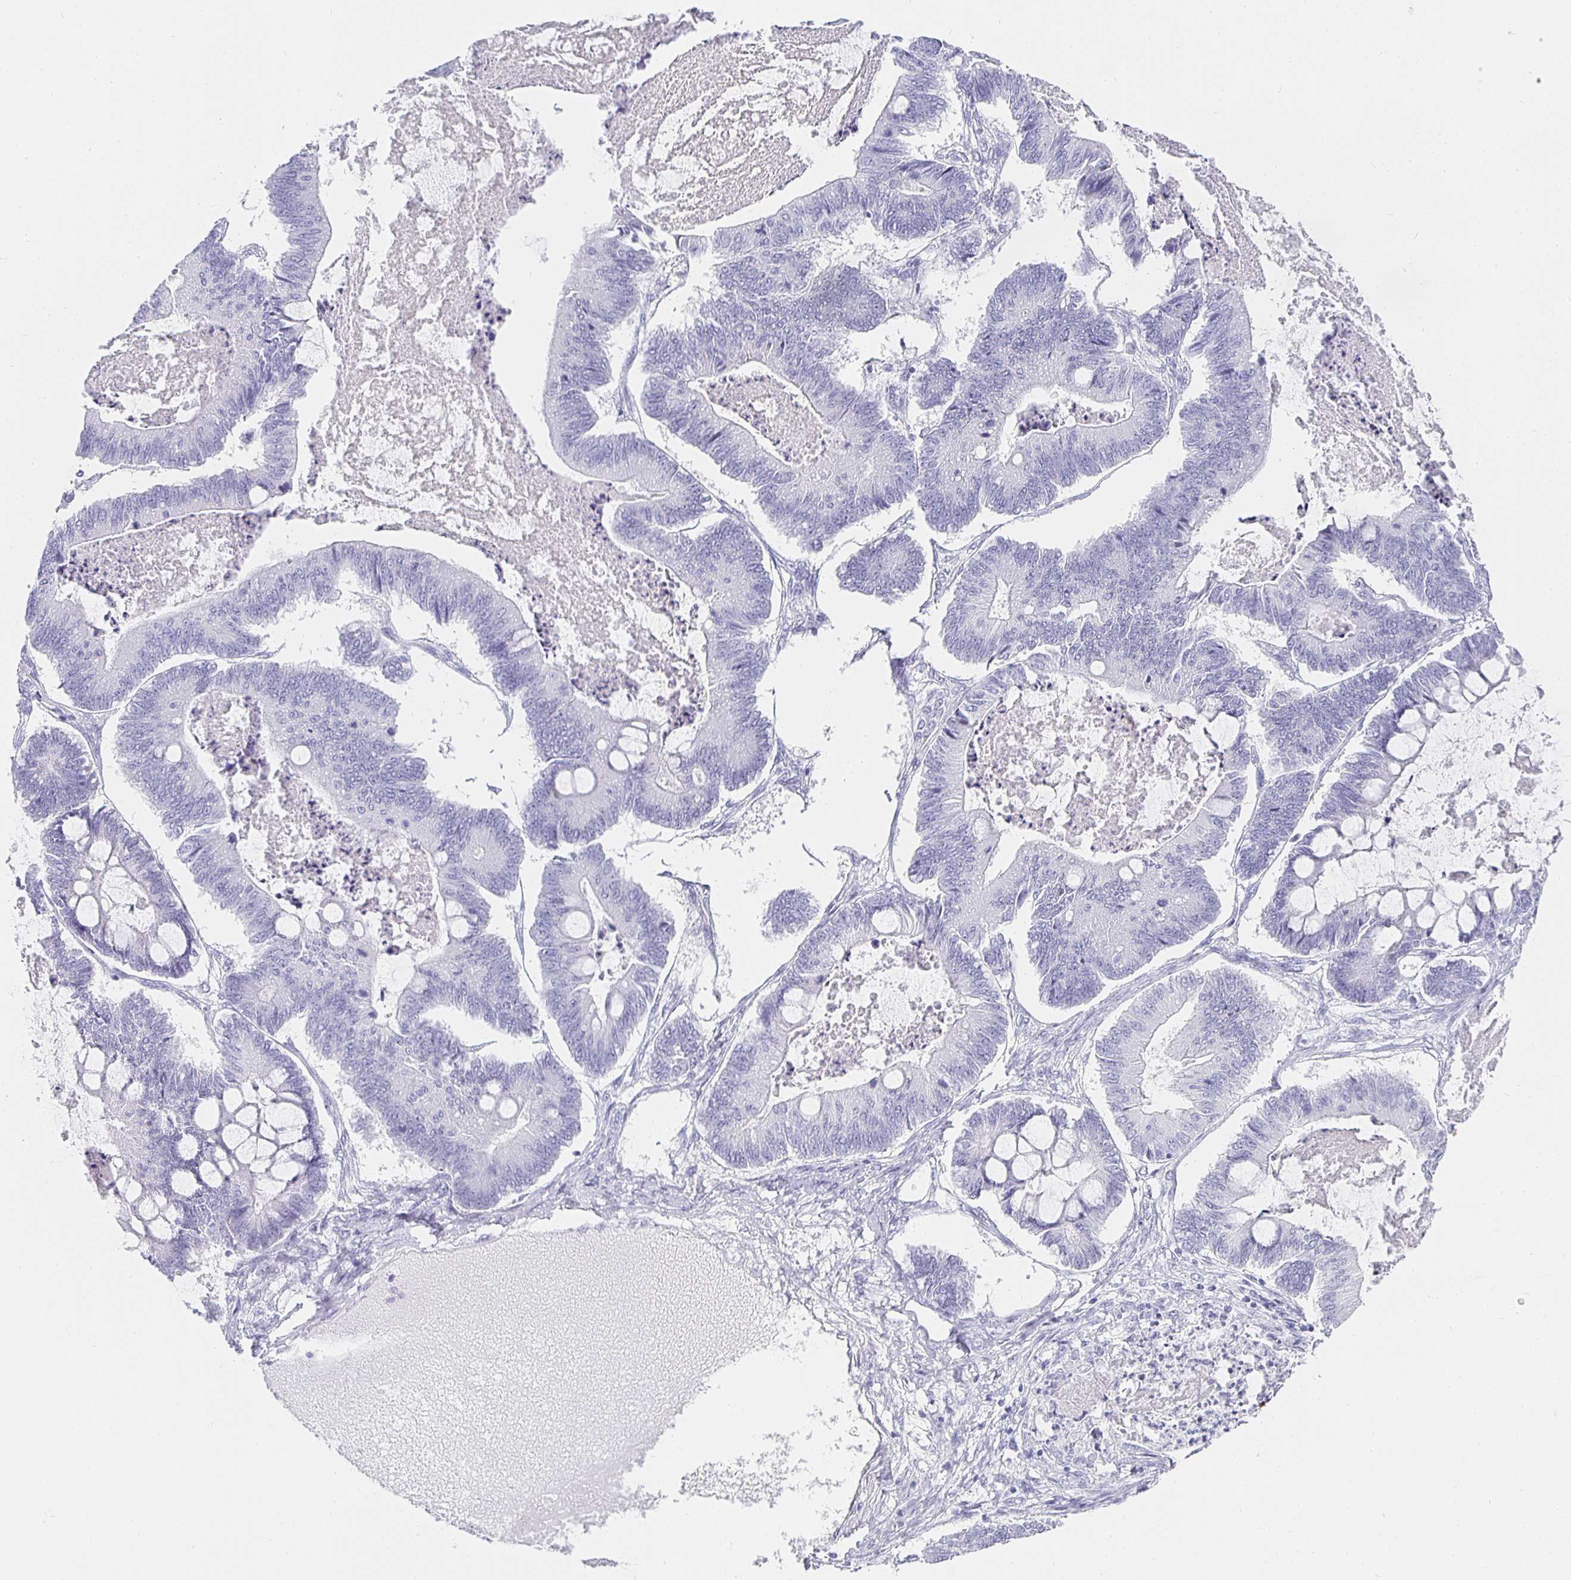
{"staining": {"intensity": "negative", "quantity": "none", "location": "none"}, "tissue": "ovarian cancer", "cell_type": "Tumor cells", "image_type": "cancer", "snomed": [{"axis": "morphology", "description": "Cystadenocarcinoma, mucinous, NOS"}, {"axis": "topography", "description": "Ovary"}], "caption": "Photomicrograph shows no protein expression in tumor cells of mucinous cystadenocarcinoma (ovarian) tissue. (DAB immunohistochemistry (IHC) visualized using brightfield microscopy, high magnification).", "gene": "TPSD1", "patient": {"sex": "female", "age": 61}}